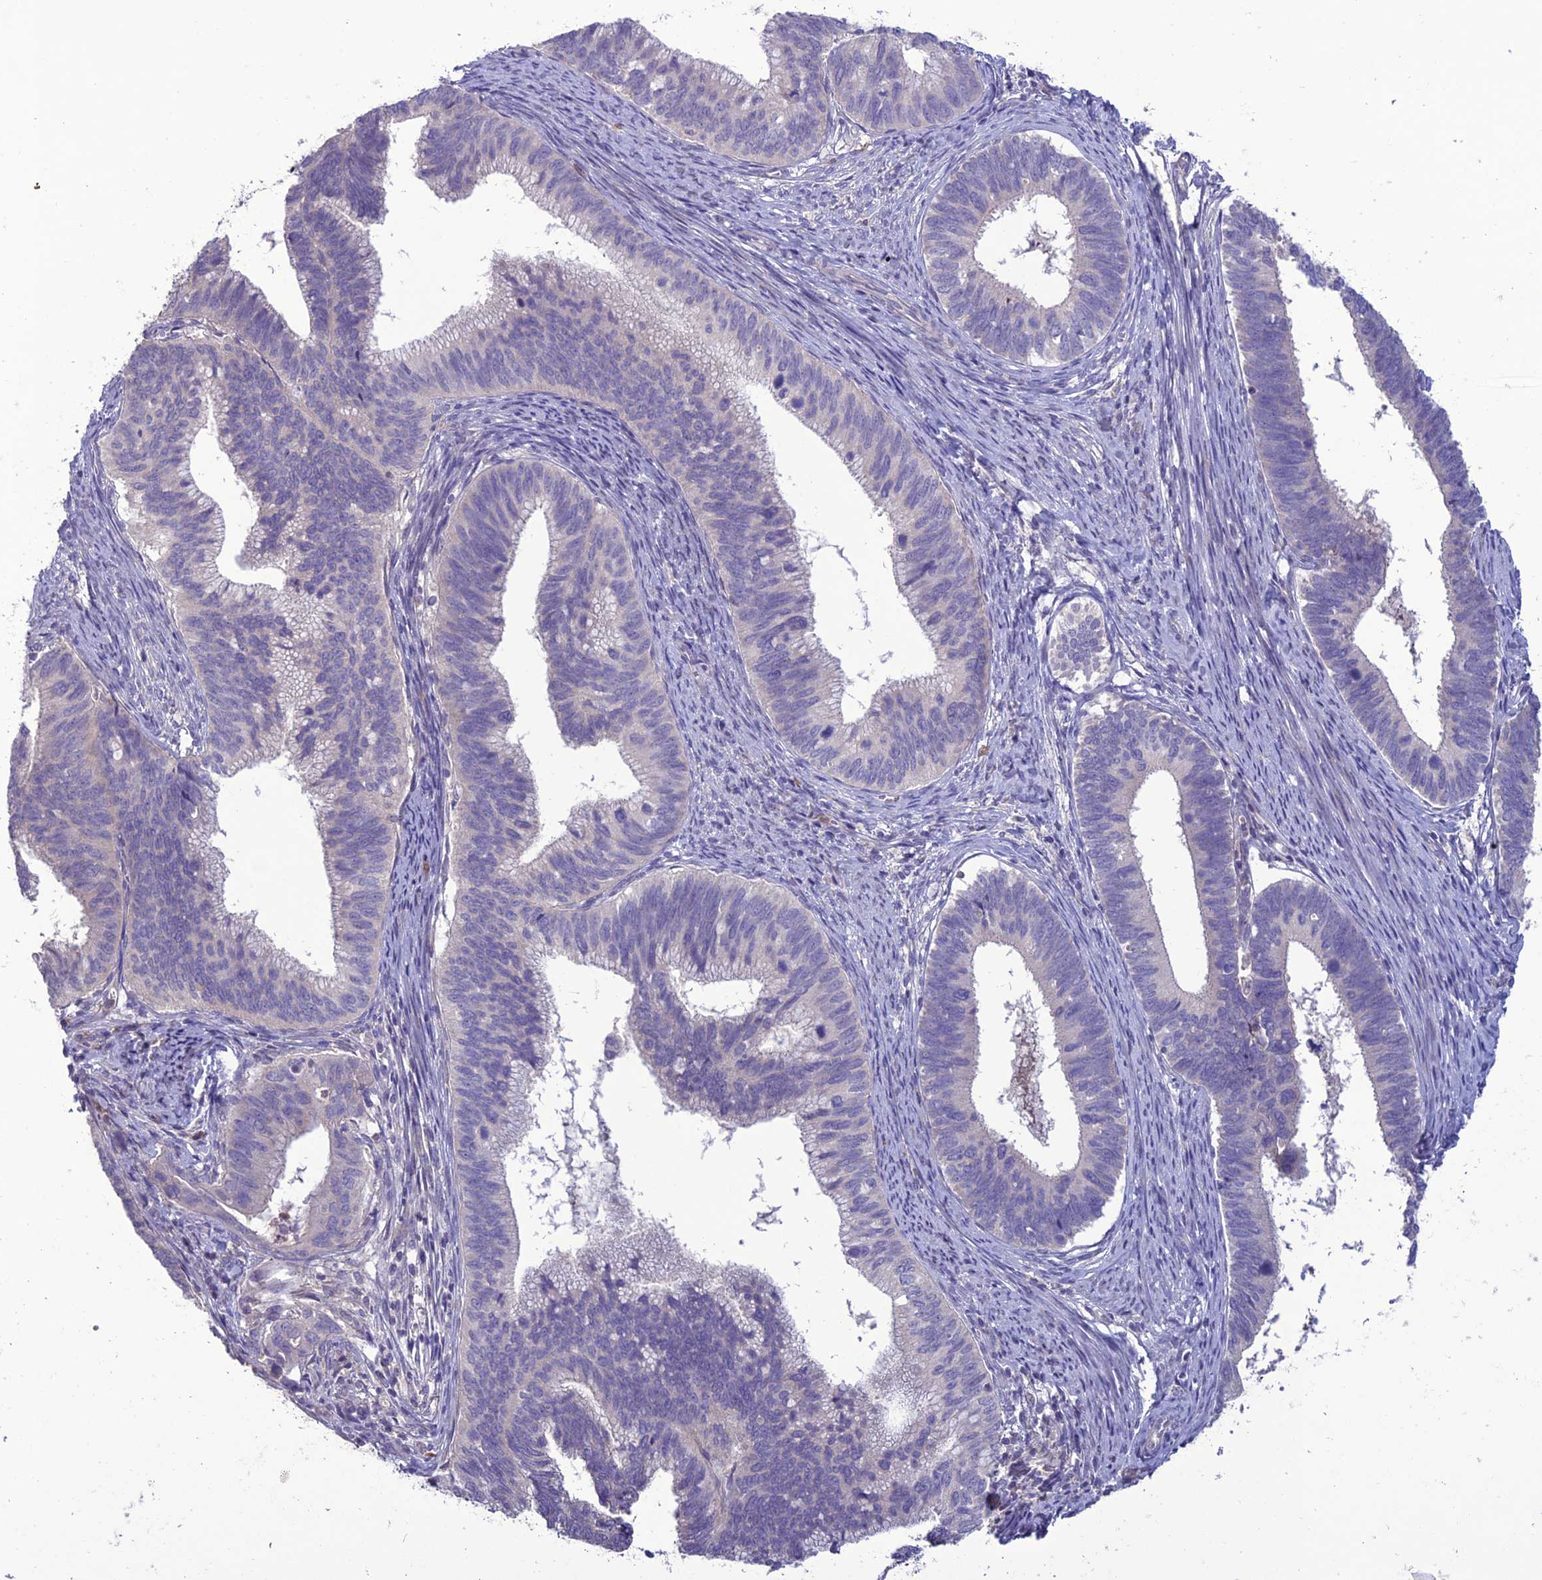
{"staining": {"intensity": "negative", "quantity": "none", "location": "none"}, "tissue": "cervical cancer", "cell_type": "Tumor cells", "image_type": "cancer", "snomed": [{"axis": "morphology", "description": "Adenocarcinoma, NOS"}, {"axis": "topography", "description": "Cervix"}], "caption": "Cervical cancer (adenocarcinoma) was stained to show a protein in brown. There is no significant staining in tumor cells.", "gene": "C2orf76", "patient": {"sex": "female", "age": 42}}